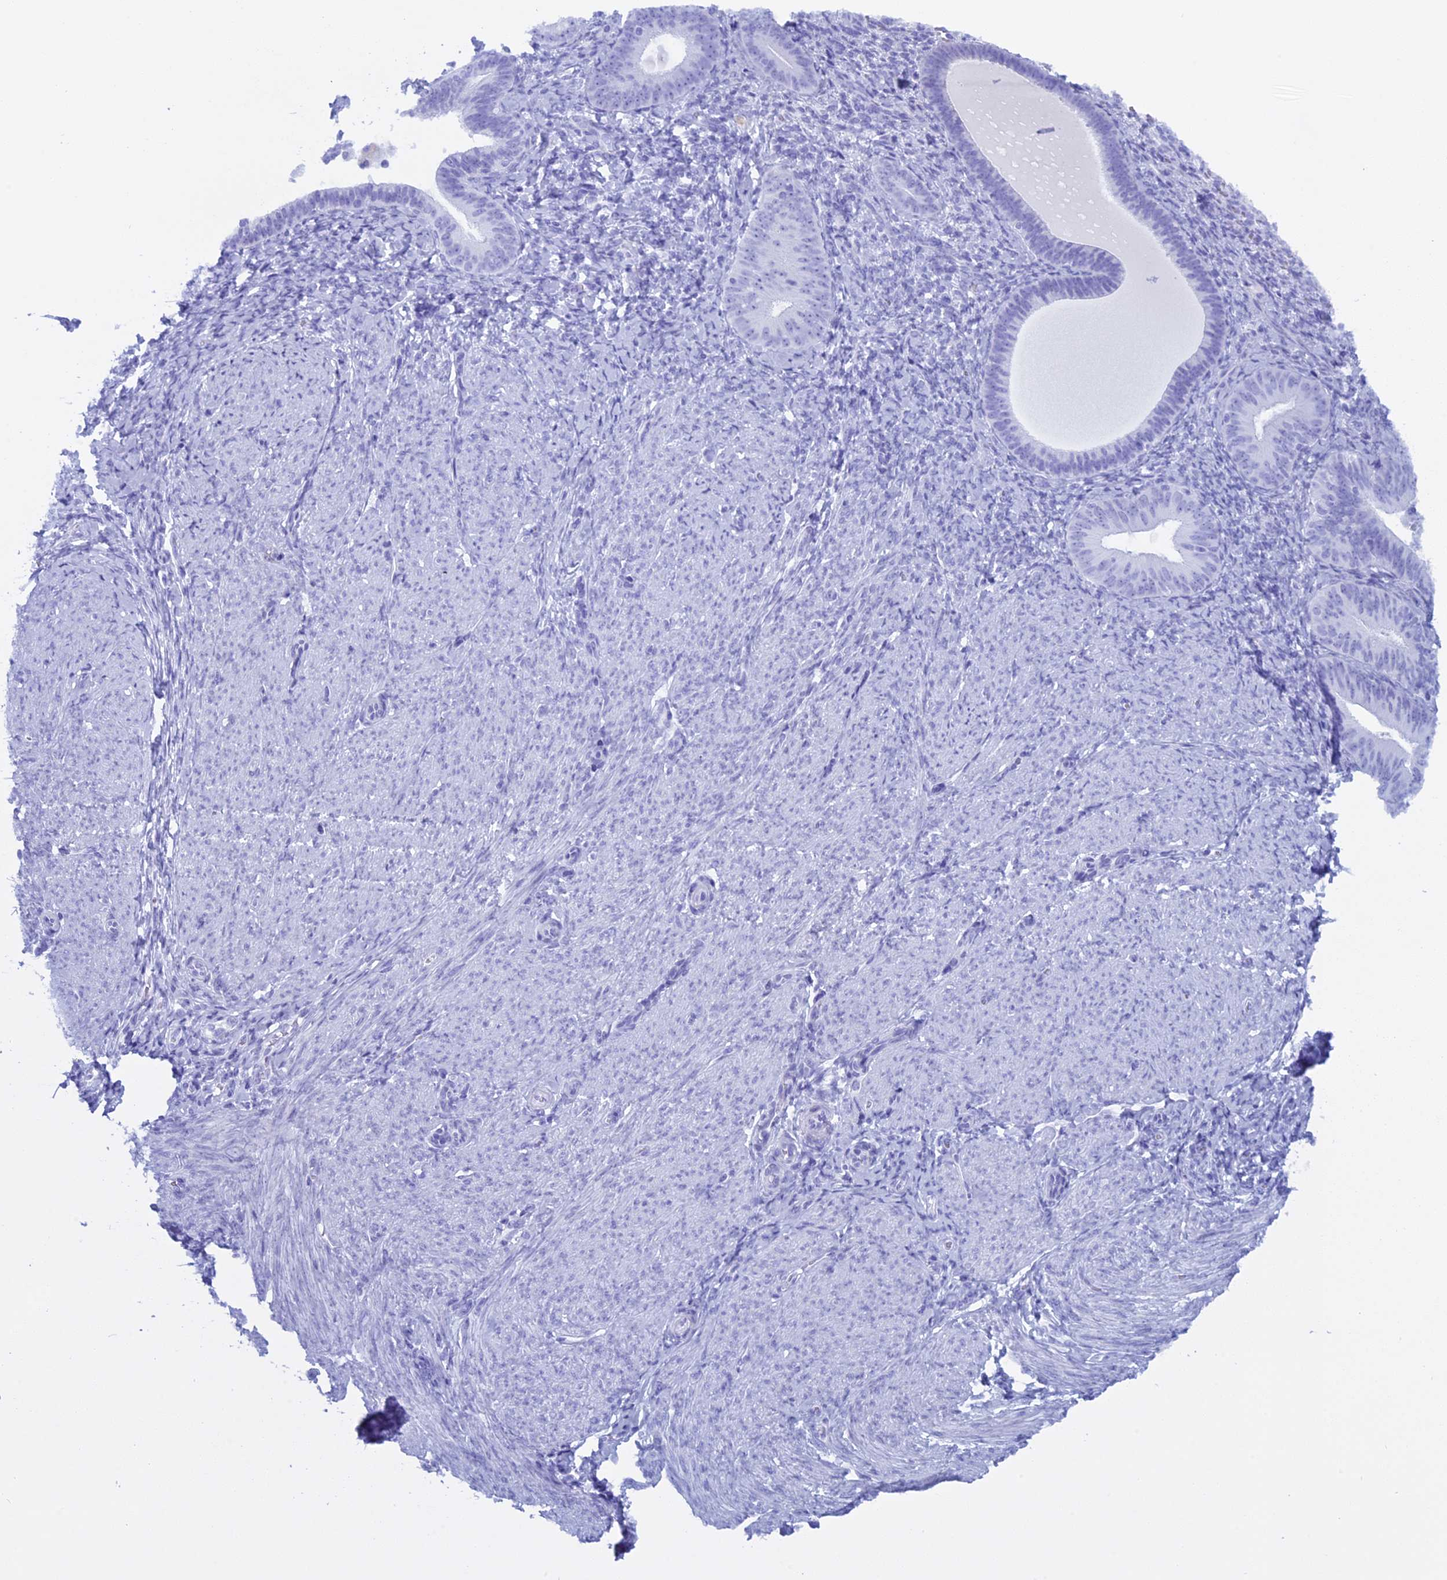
{"staining": {"intensity": "negative", "quantity": "none", "location": "none"}, "tissue": "endometrium", "cell_type": "Cells in endometrial stroma", "image_type": "normal", "snomed": [{"axis": "morphology", "description": "Normal tissue, NOS"}, {"axis": "topography", "description": "Endometrium"}], "caption": "The micrograph demonstrates no staining of cells in endometrial stroma in benign endometrium. (DAB (3,3'-diaminobenzidine) immunohistochemistry (IHC) with hematoxylin counter stain).", "gene": "KCTD21", "patient": {"sex": "female", "age": 65}}